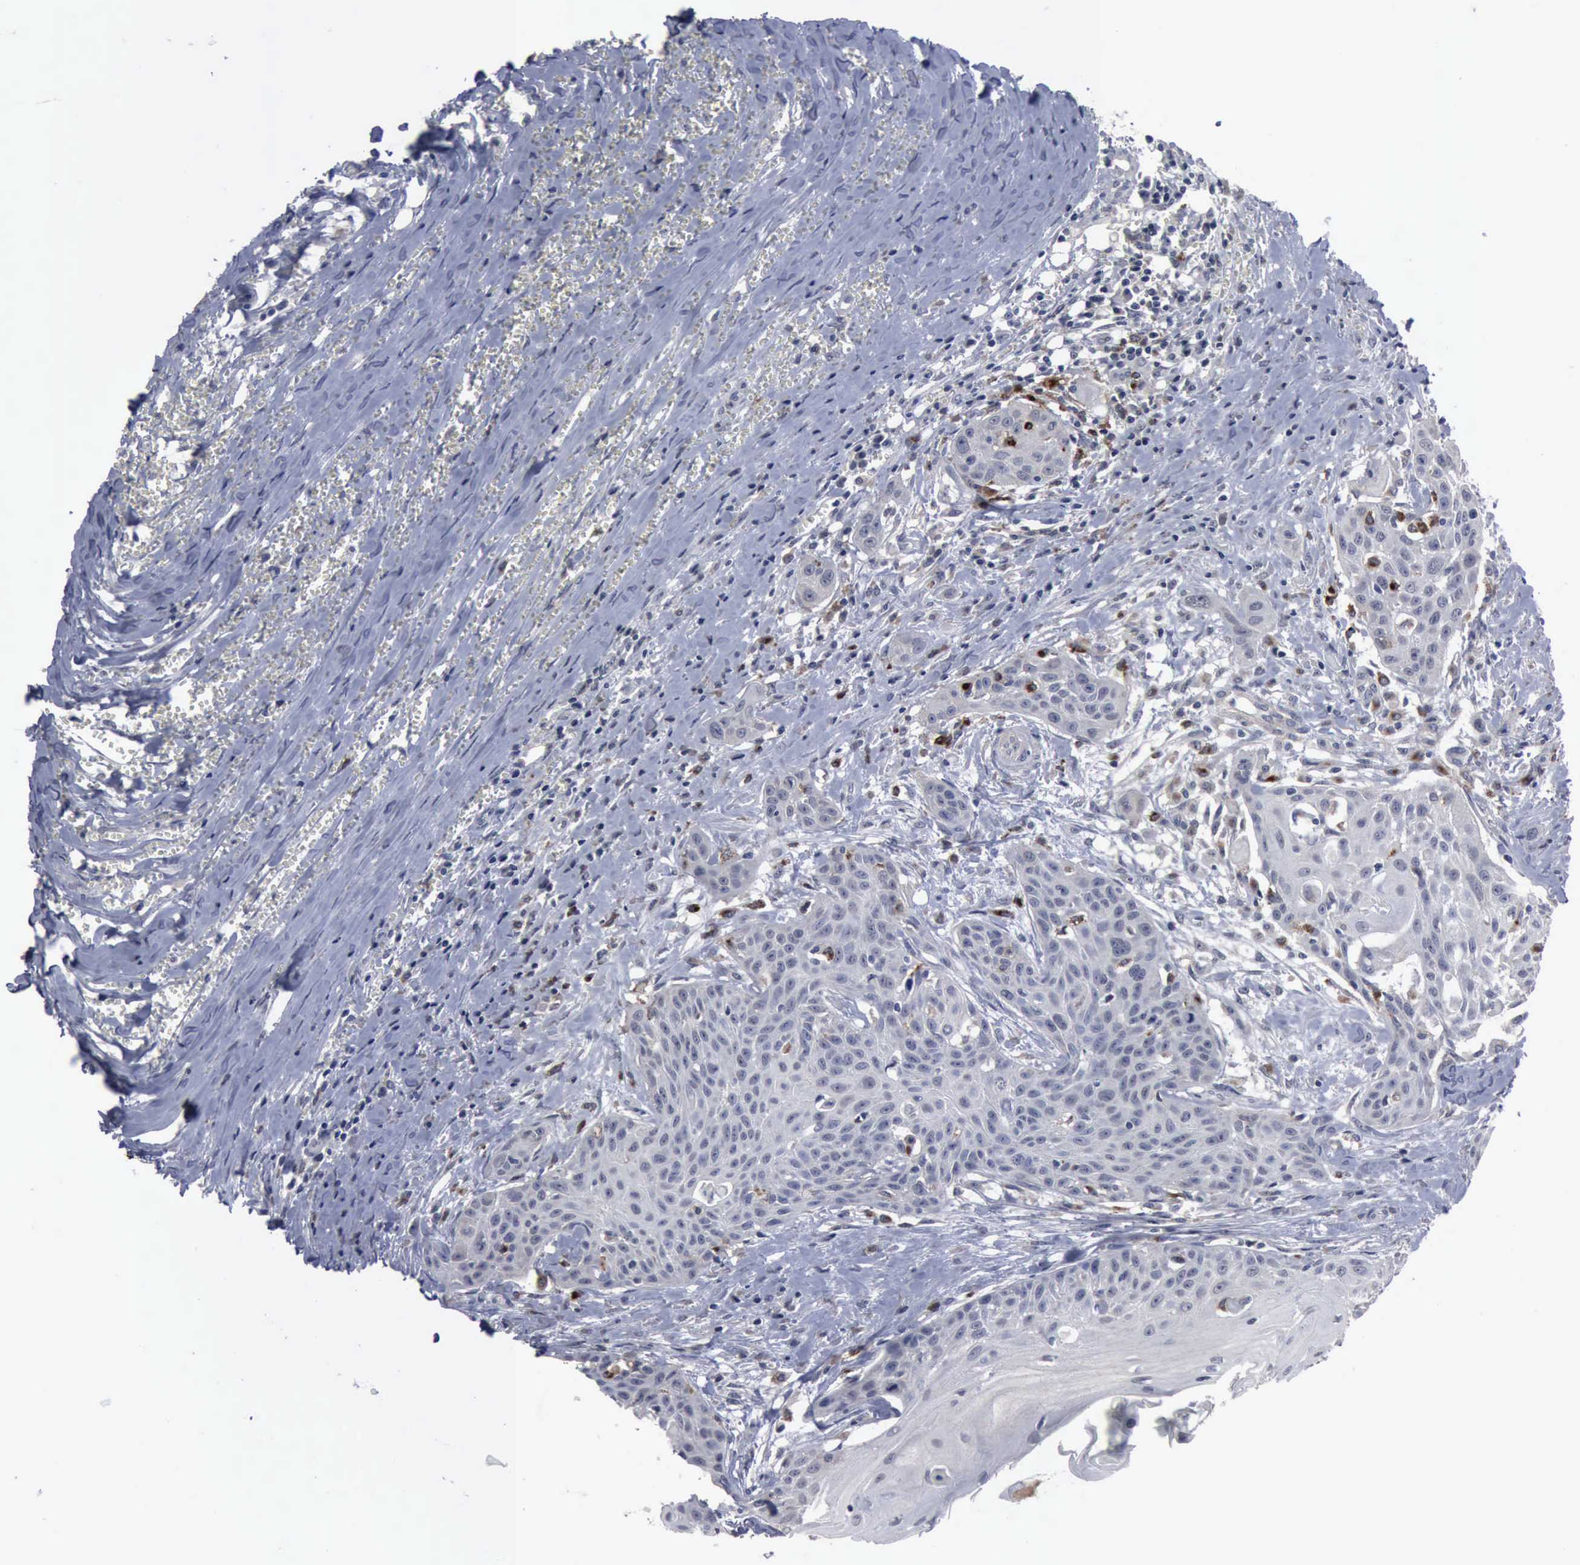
{"staining": {"intensity": "negative", "quantity": "none", "location": "none"}, "tissue": "head and neck cancer", "cell_type": "Tumor cells", "image_type": "cancer", "snomed": [{"axis": "morphology", "description": "Squamous cell carcinoma, NOS"}, {"axis": "morphology", "description": "Squamous cell carcinoma, metastatic, NOS"}, {"axis": "topography", "description": "Lymph node"}, {"axis": "topography", "description": "Salivary gland"}, {"axis": "topography", "description": "Head-Neck"}], "caption": "Image shows no protein staining in tumor cells of head and neck cancer tissue.", "gene": "MYO18B", "patient": {"sex": "female", "age": 74}}